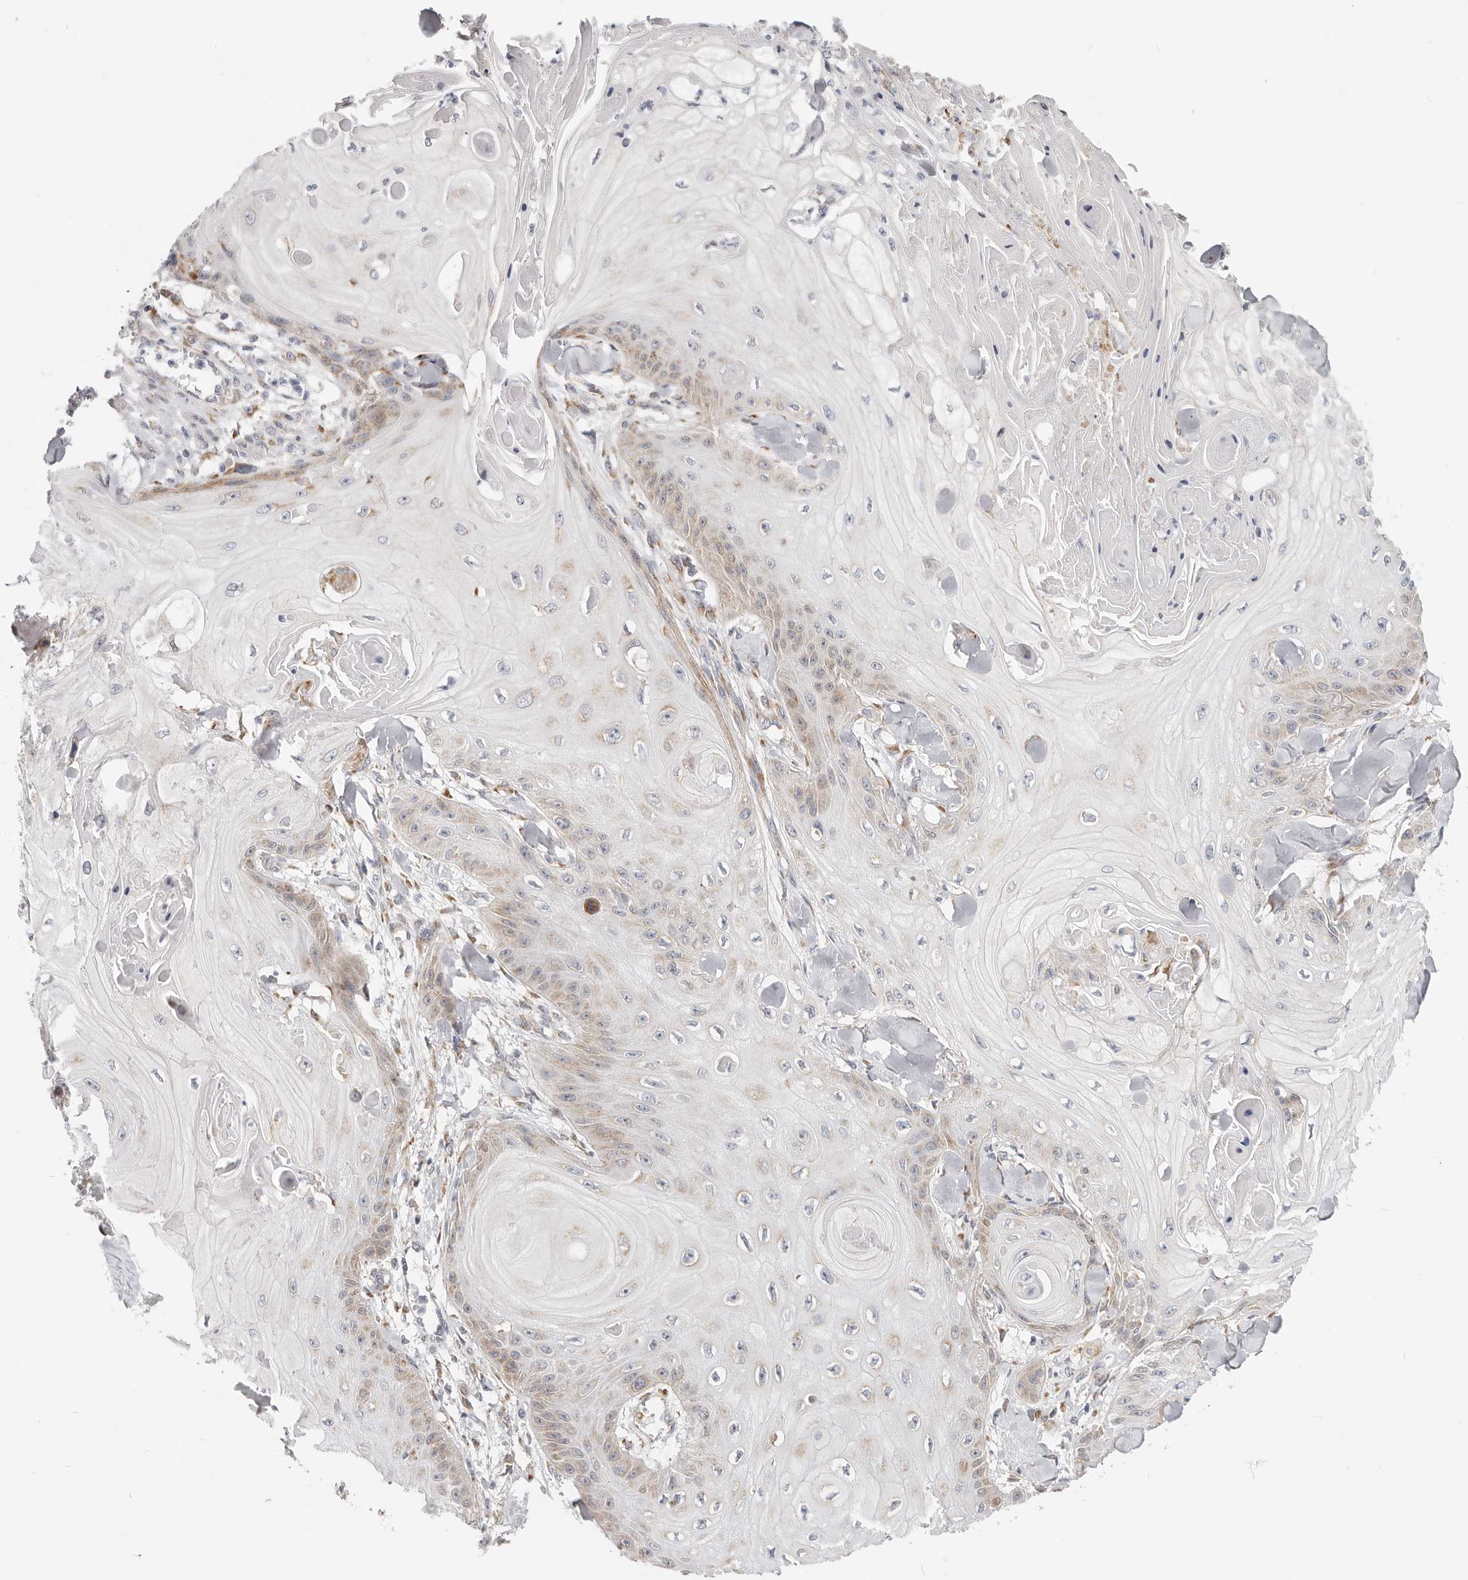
{"staining": {"intensity": "weak", "quantity": "<25%", "location": "cytoplasmic/membranous"}, "tissue": "skin cancer", "cell_type": "Tumor cells", "image_type": "cancer", "snomed": [{"axis": "morphology", "description": "Squamous cell carcinoma, NOS"}, {"axis": "topography", "description": "Skin"}], "caption": "This is an immunohistochemistry (IHC) histopathology image of skin cancer. There is no staining in tumor cells.", "gene": "IL32", "patient": {"sex": "male", "age": 74}}